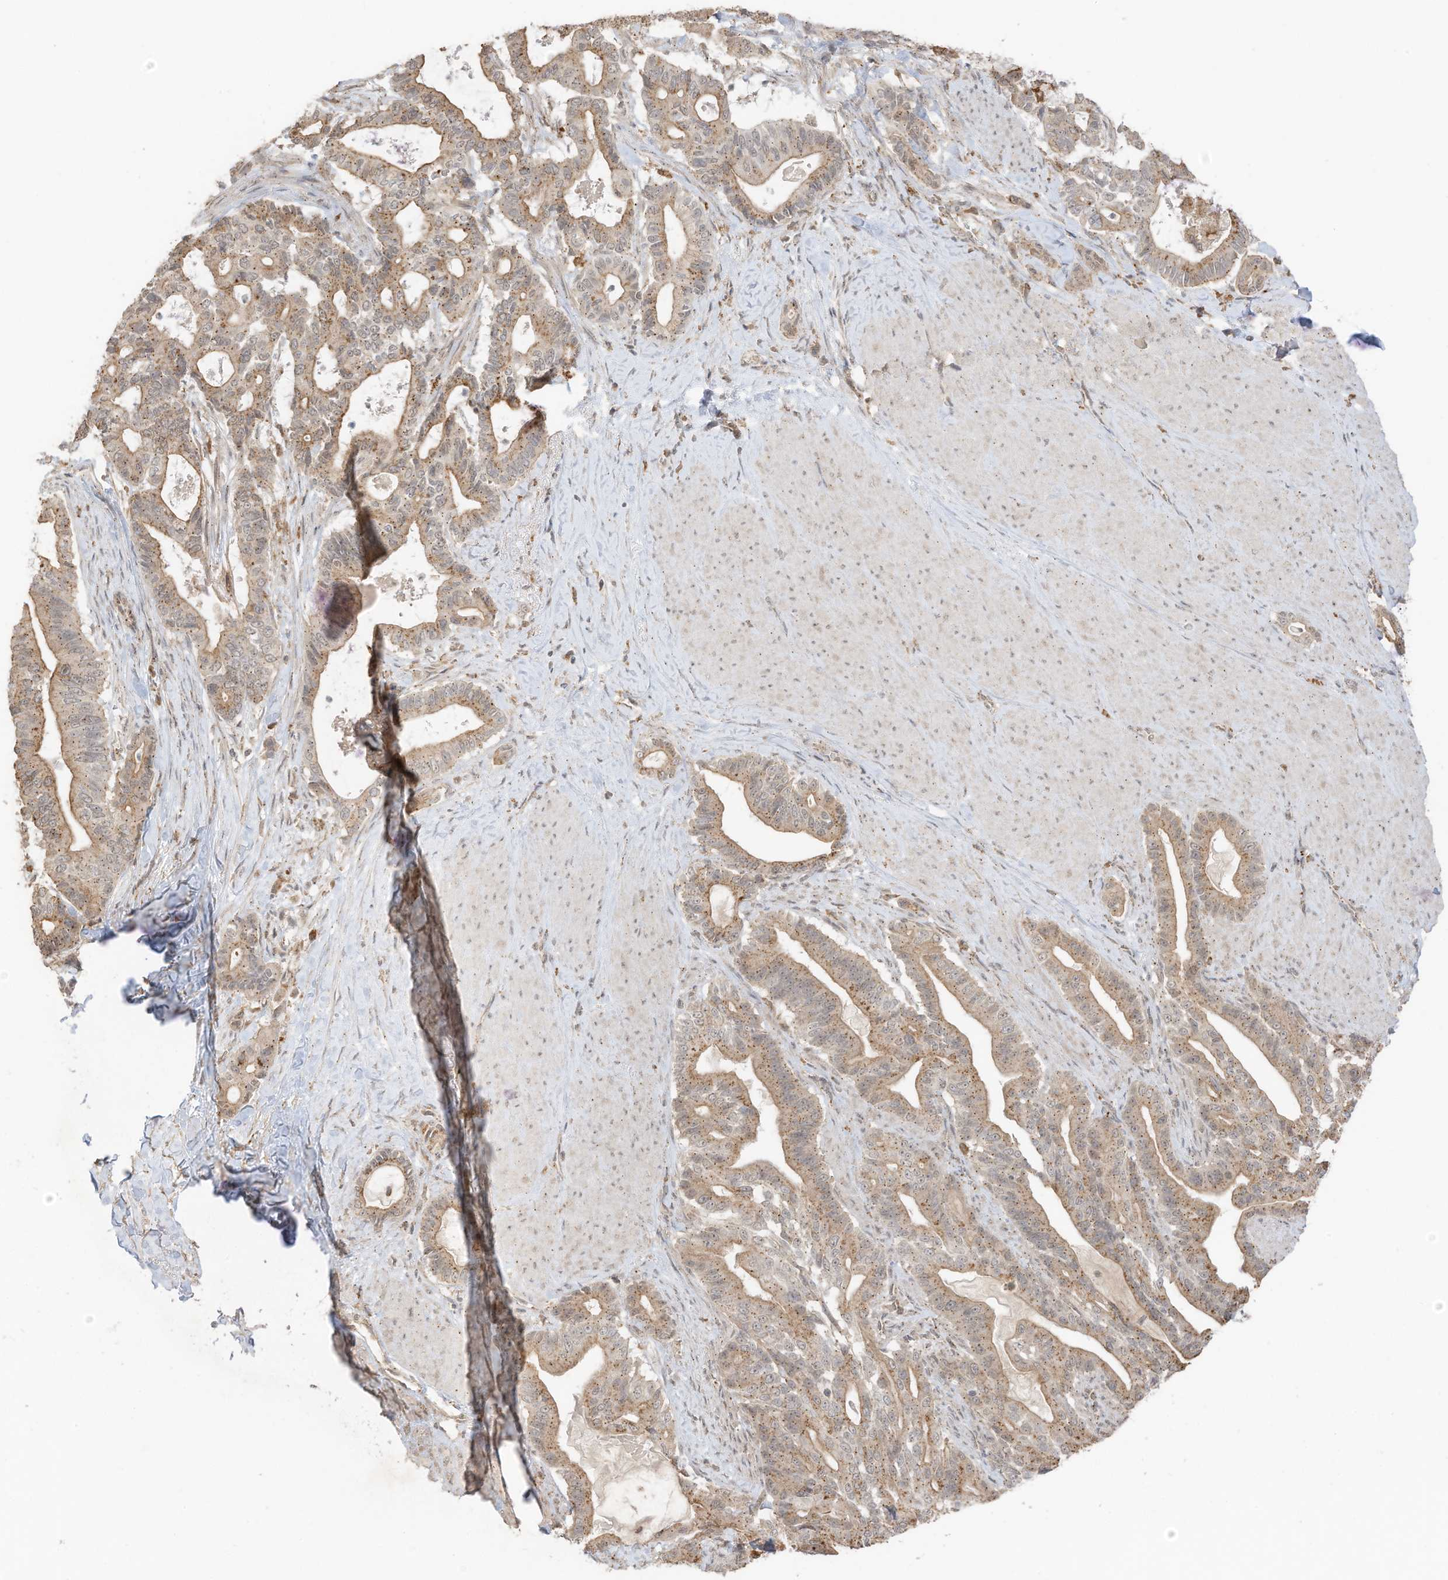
{"staining": {"intensity": "moderate", "quantity": "25%-75%", "location": "cytoplasmic/membranous"}, "tissue": "pancreatic cancer", "cell_type": "Tumor cells", "image_type": "cancer", "snomed": [{"axis": "morphology", "description": "Adenocarcinoma, NOS"}, {"axis": "topography", "description": "Pancreas"}], "caption": "A brown stain labels moderate cytoplasmic/membranous positivity of a protein in human pancreatic cancer (adenocarcinoma) tumor cells.", "gene": "N4BP3", "patient": {"sex": "male", "age": 63}}